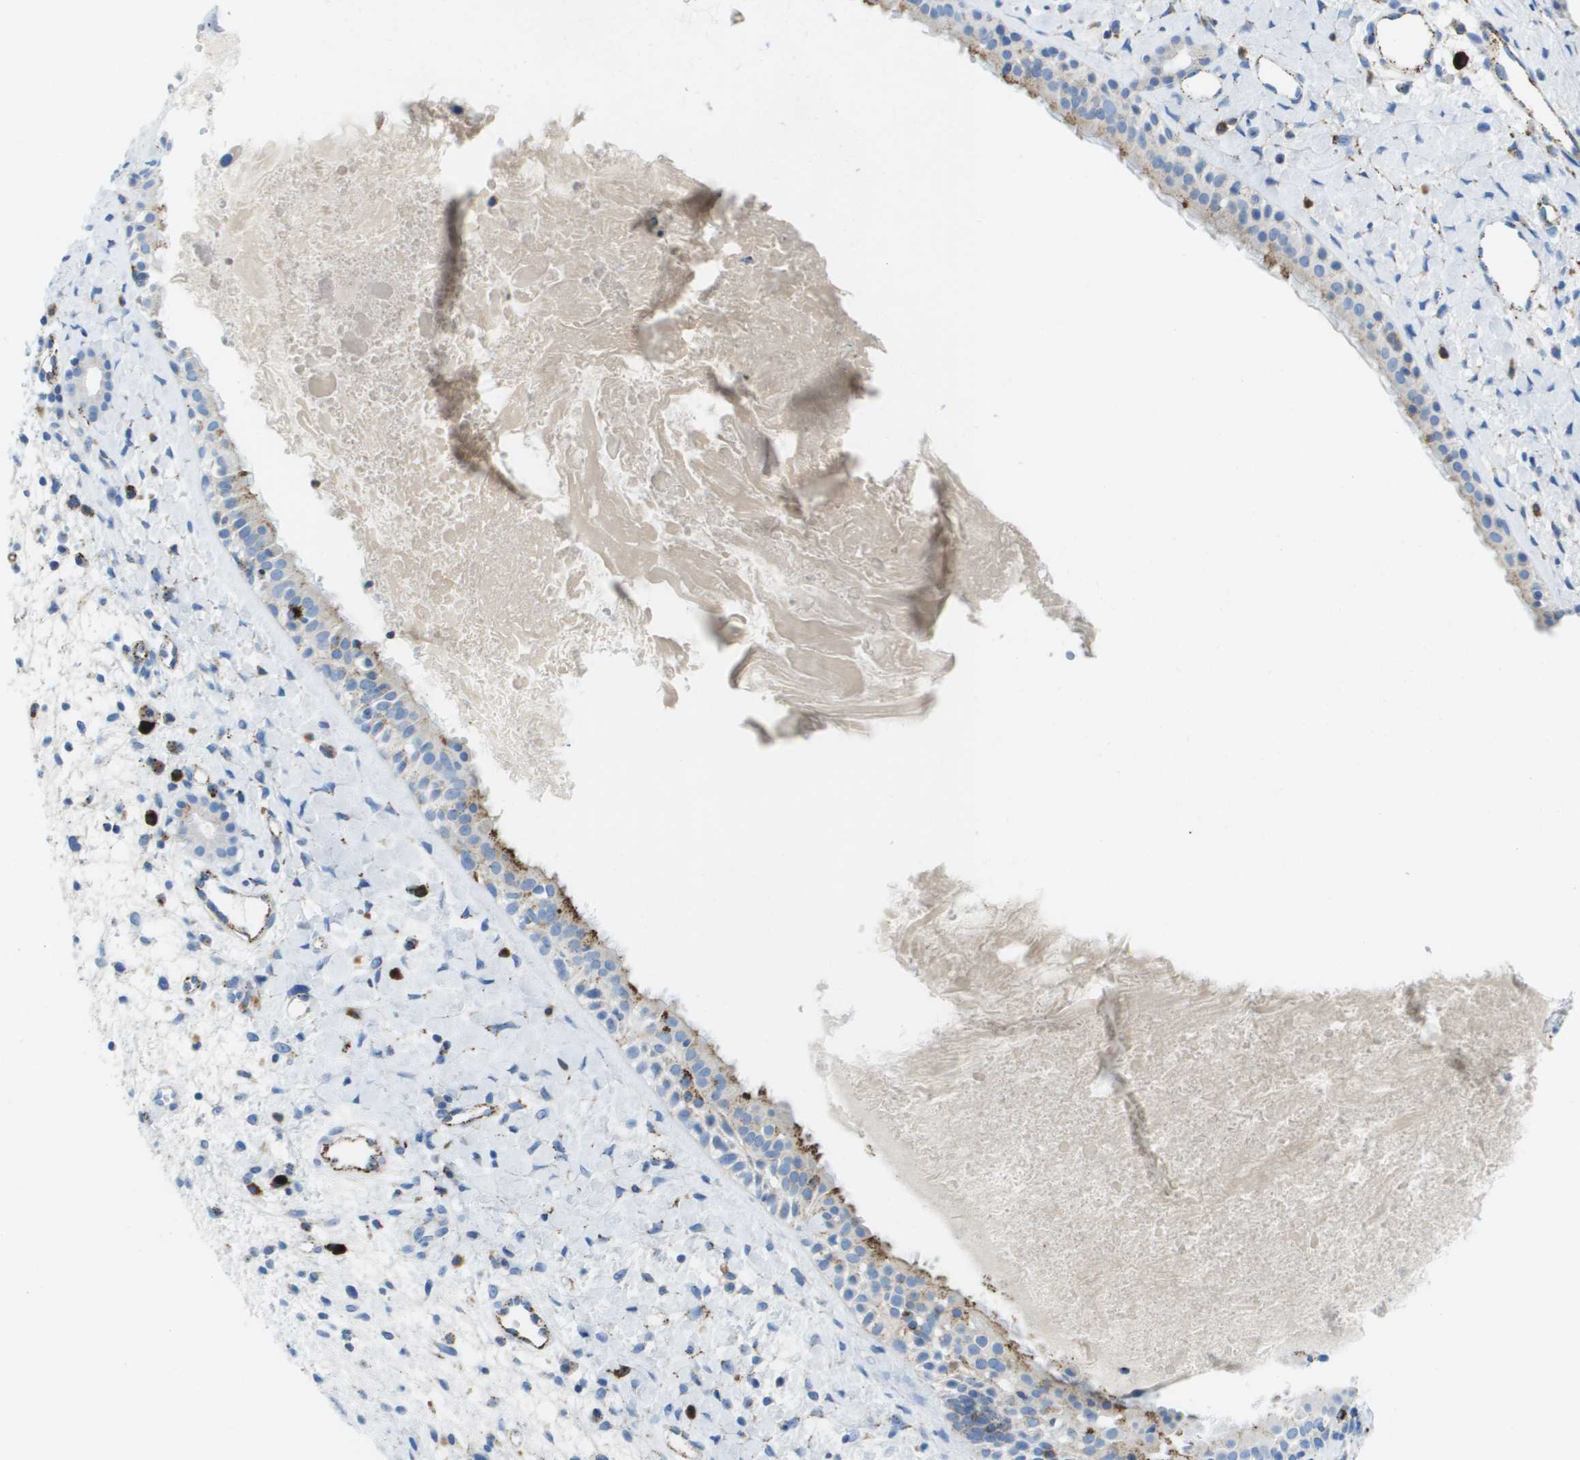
{"staining": {"intensity": "moderate", "quantity": "<25%", "location": "cytoplasmic/membranous"}, "tissue": "nasopharynx", "cell_type": "Respiratory epithelial cells", "image_type": "normal", "snomed": [{"axis": "morphology", "description": "Normal tissue, NOS"}, {"axis": "topography", "description": "Nasopharynx"}], "caption": "The micrograph reveals immunohistochemical staining of benign nasopharynx. There is moderate cytoplasmic/membranous positivity is present in about <25% of respiratory epithelial cells.", "gene": "PRCP", "patient": {"sex": "male", "age": 22}}